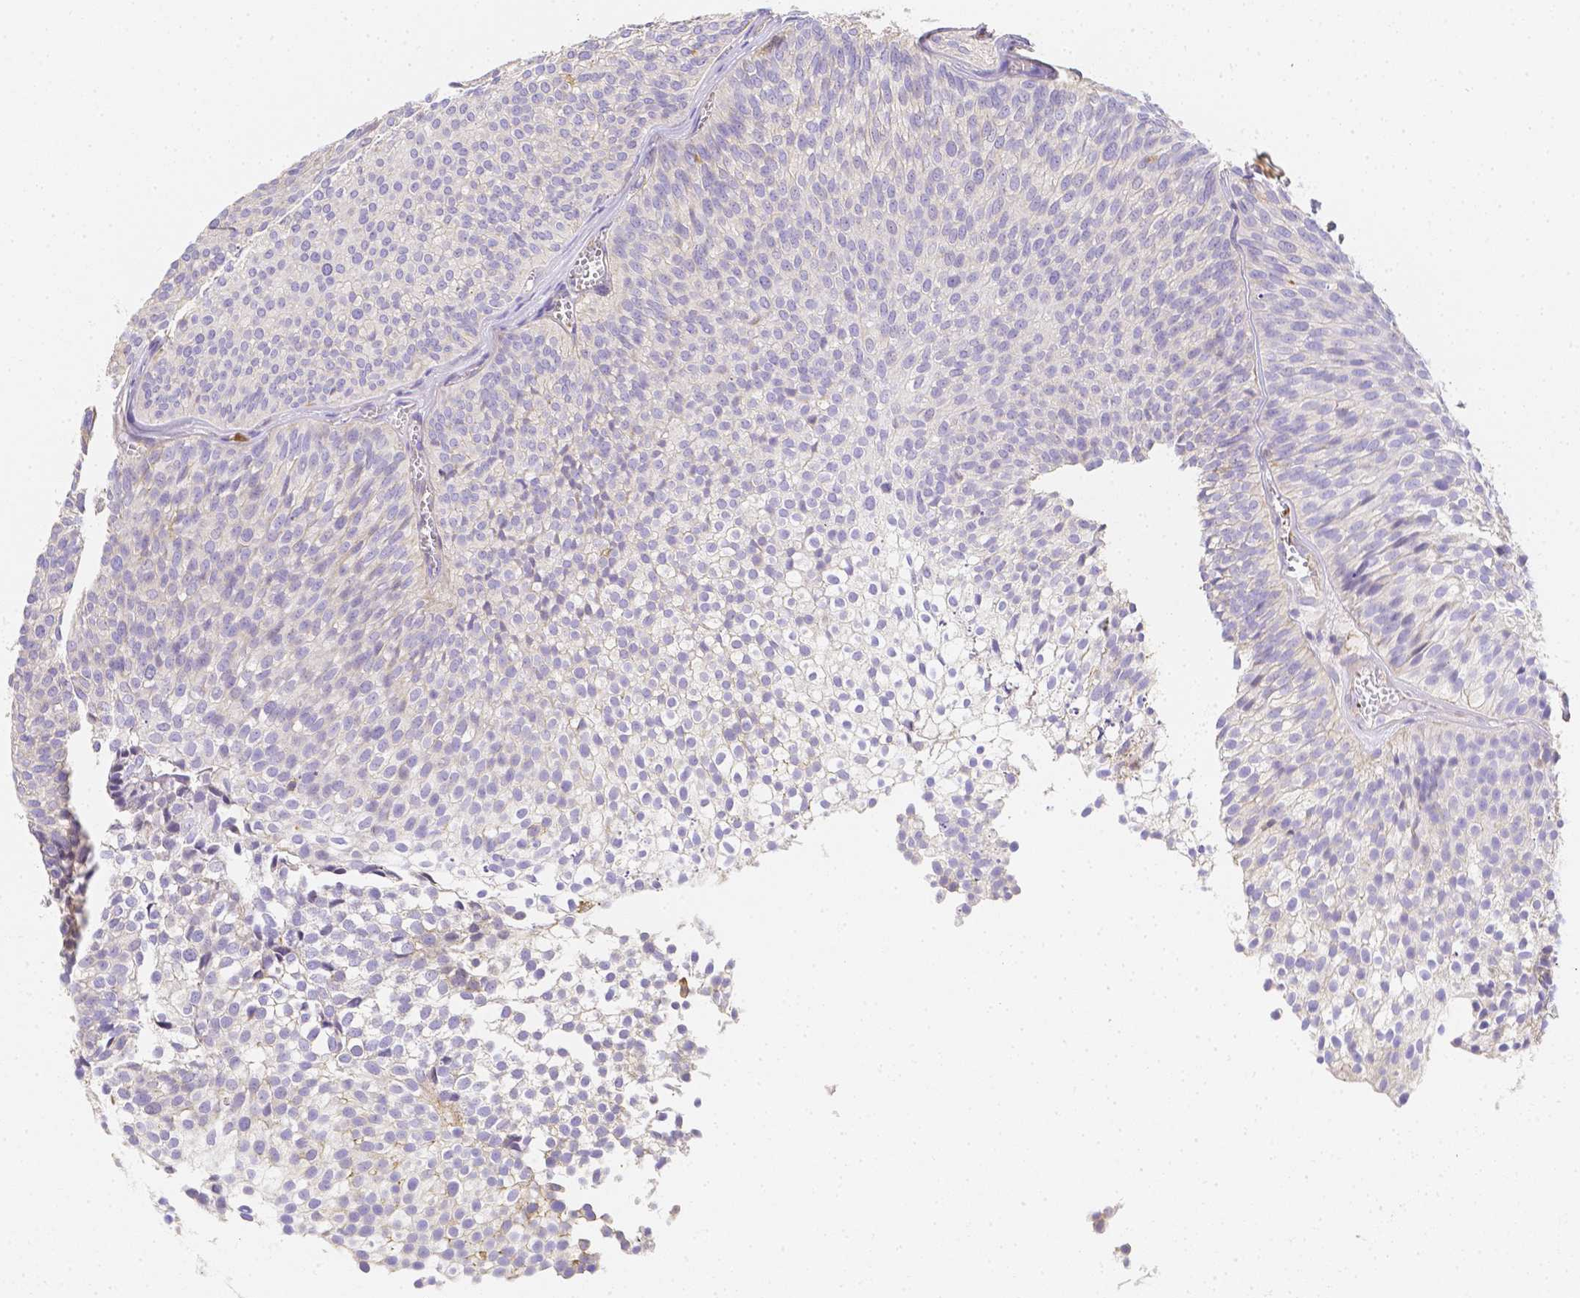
{"staining": {"intensity": "negative", "quantity": "none", "location": "none"}, "tissue": "urothelial cancer", "cell_type": "Tumor cells", "image_type": "cancer", "snomed": [{"axis": "morphology", "description": "Urothelial carcinoma, Low grade"}, {"axis": "topography", "description": "Urinary bladder"}], "caption": "This image is of urothelial cancer stained with immunohistochemistry (IHC) to label a protein in brown with the nuclei are counter-stained blue. There is no staining in tumor cells.", "gene": "ASAH2", "patient": {"sex": "male", "age": 91}}